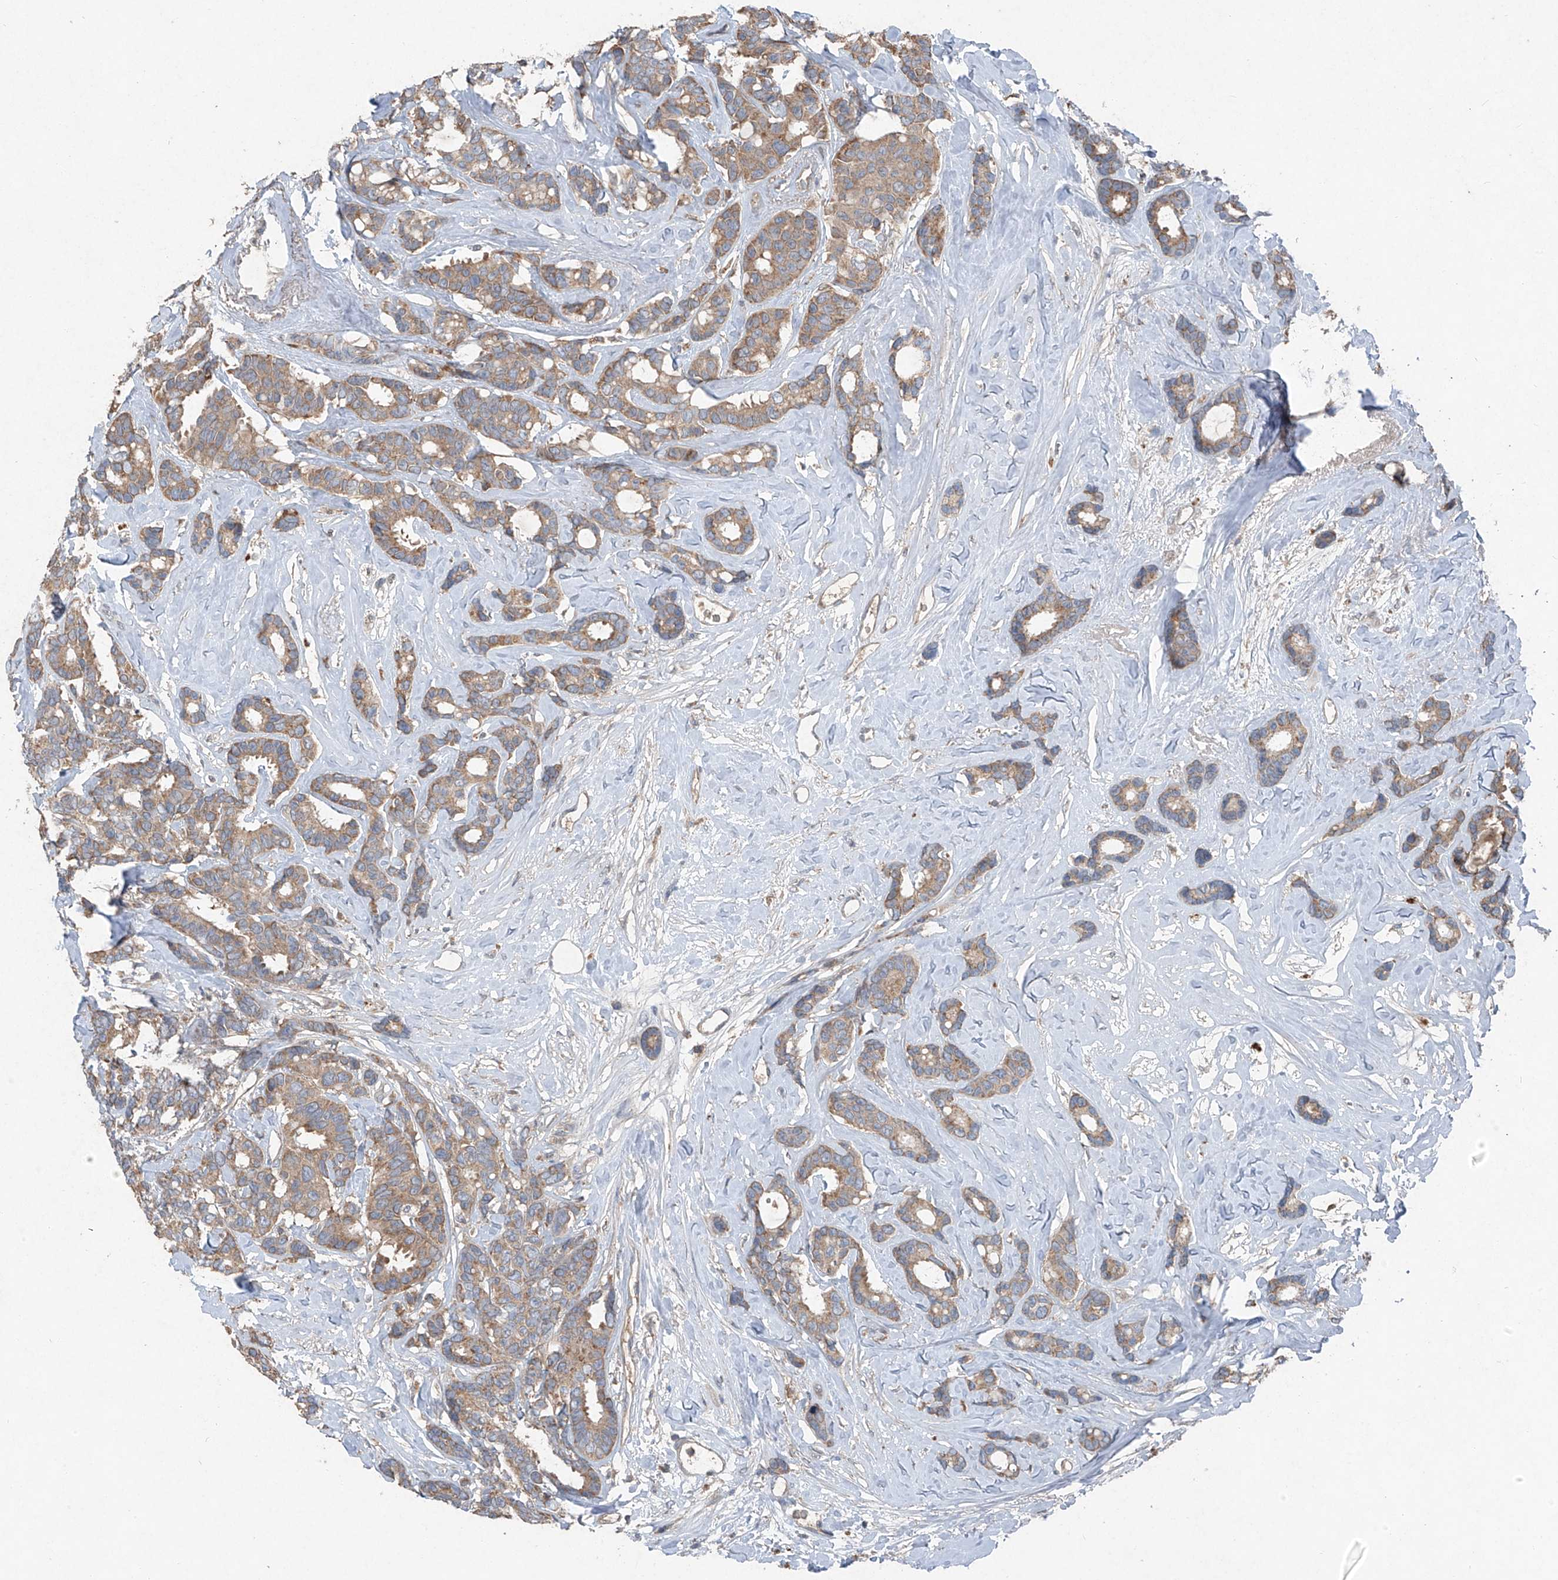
{"staining": {"intensity": "moderate", "quantity": ">75%", "location": "cytoplasmic/membranous"}, "tissue": "breast cancer", "cell_type": "Tumor cells", "image_type": "cancer", "snomed": [{"axis": "morphology", "description": "Duct carcinoma"}, {"axis": "topography", "description": "Breast"}], "caption": "Immunohistochemical staining of breast cancer reveals moderate cytoplasmic/membranous protein expression in approximately >75% of tumor cells.", "gene": "FOXRED2", "patient": {"sex": "female", "age": 87}}